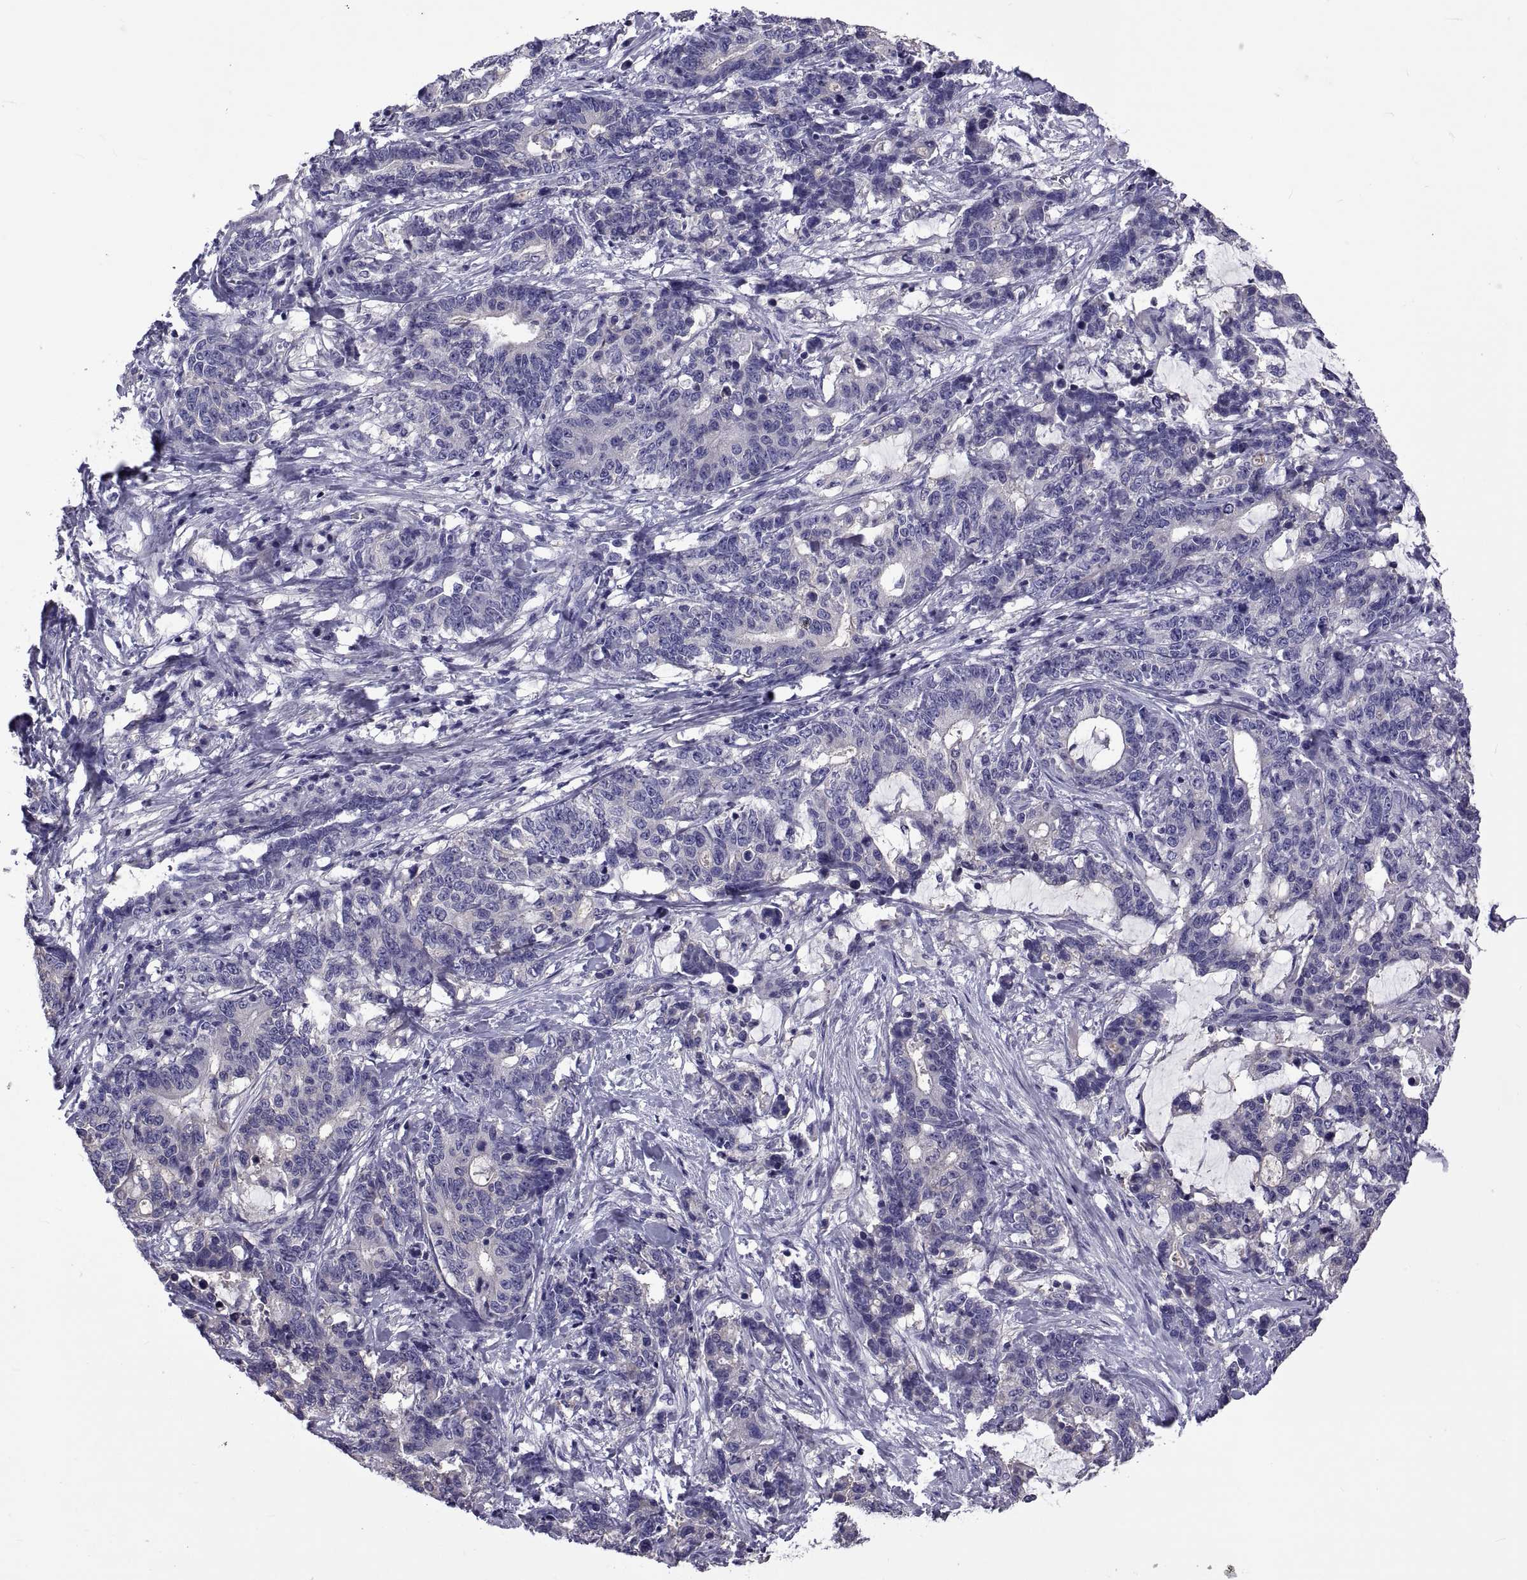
{"staining": {"intensity": "negative", "quantity": "none", "location": "none"}, "tissue": "stomach cancer", "cell_type": "Tumor cells", "image_type": "cancer", "snomed": [{"axis": "morphology", "description": "Normal tissue, NOS"}, {"axis": "morphology", "description": "Adenocarcinoma, NOS"}, {"axis": "topography", "description": "Stomach"}], "caption": "A micrograph of adenocarcinoma (stomach) stained for a protein exhibits no brown staining in tumor cells. (DAB IHC, high magnification).", "gene": "TMC3", "patient": {"sex": "female", "age": 64}}